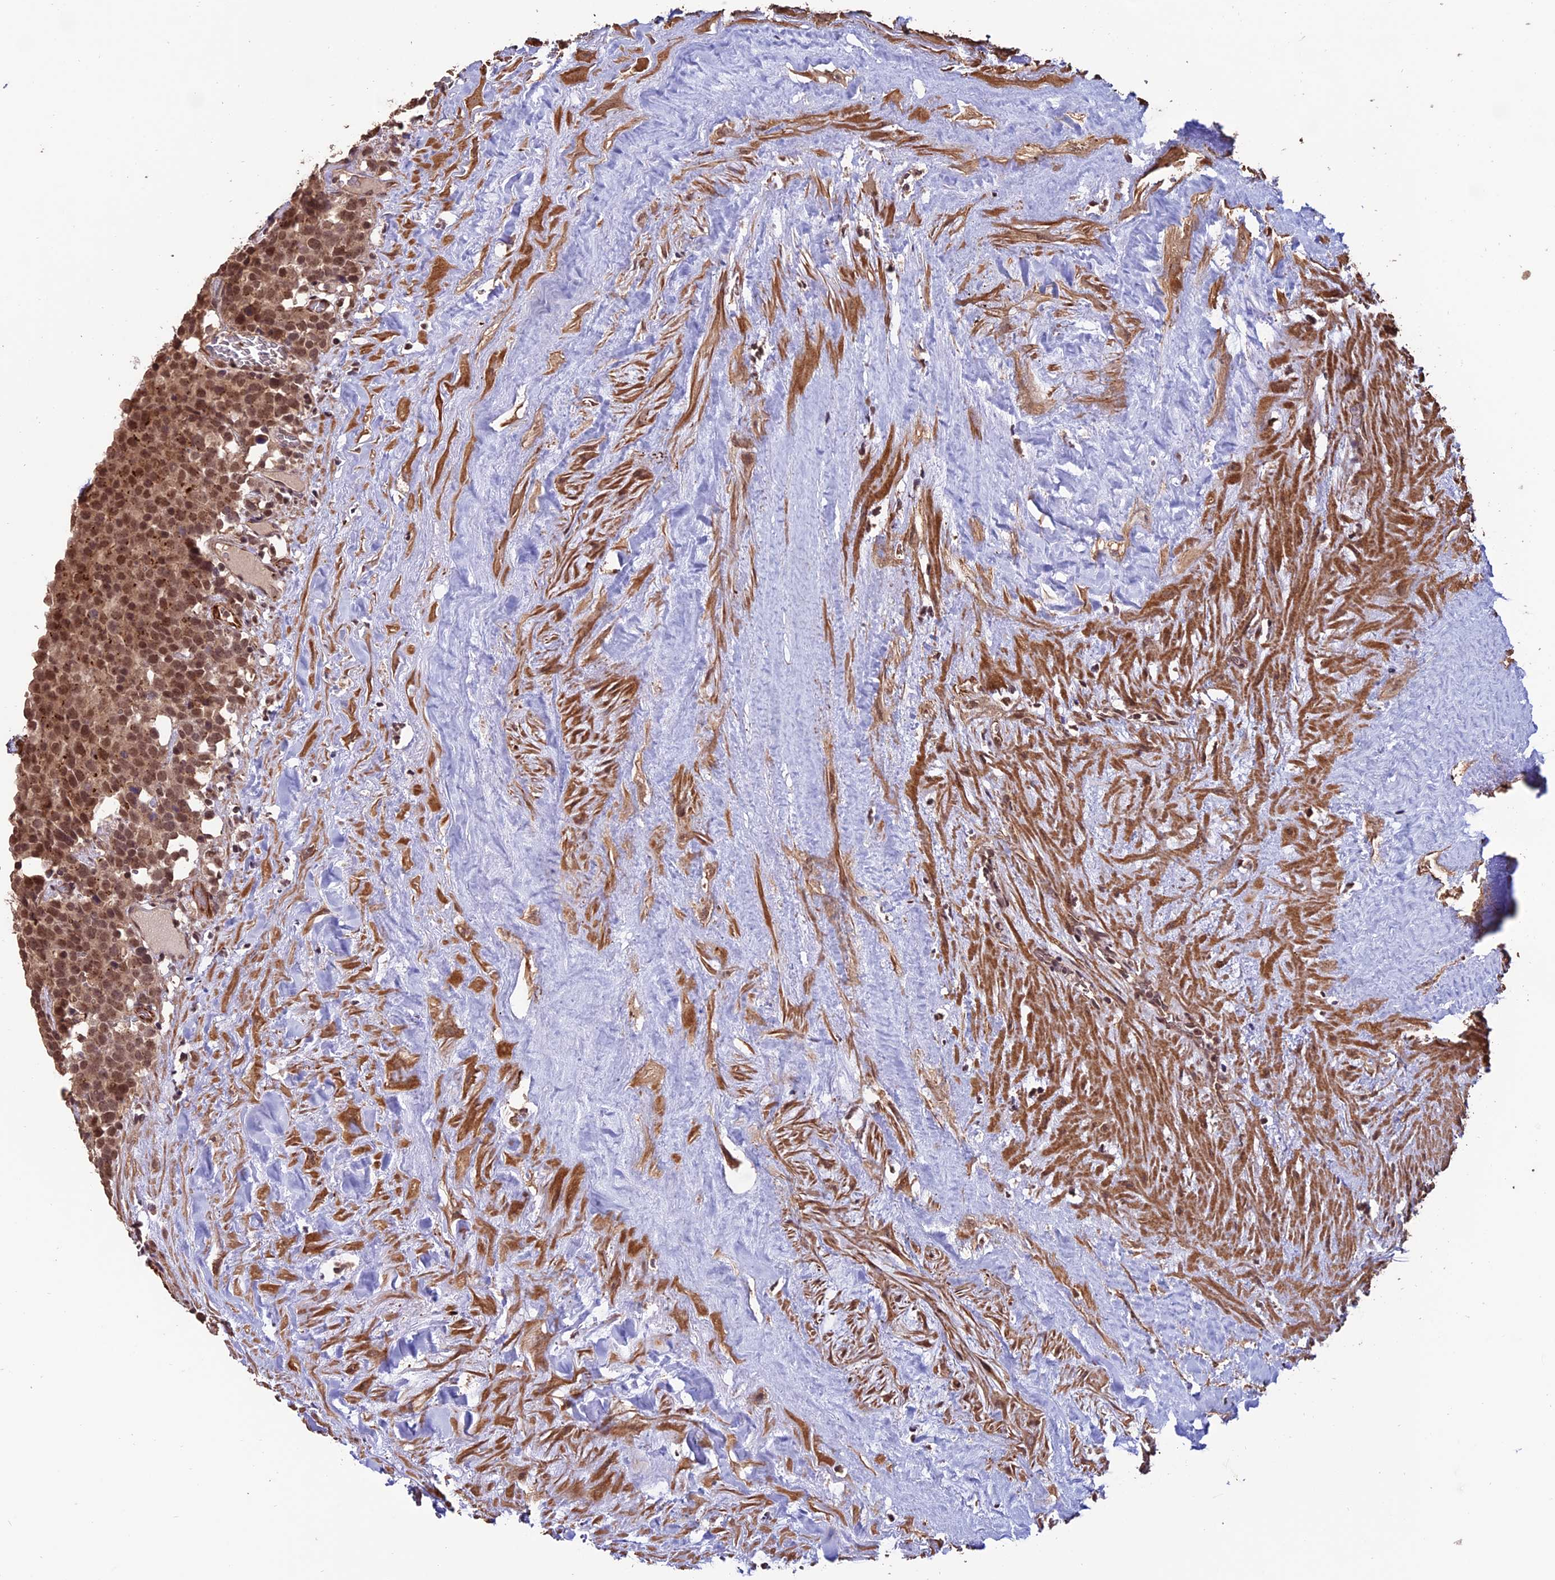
{"staining": {"intensity": "moderate", "quantity": ">75%", "location": "nuclear"}, "tissue": "testis cancer", "cell_type": "Tumor cells", "image_type": "cancer", "snomed": [{"axis": "morphology", "description": "Seminoma, NOS"}, {"axis": "topography", "description": "Testis"}], "caption": "Moderate nuclear staining for a protein is seen in approximately >75% of tumor cells of seminoma (testis) using immunohistochemistry (IHC).", "gene": "CABIN1", "patient": {"sex": "male", "age": 71}}